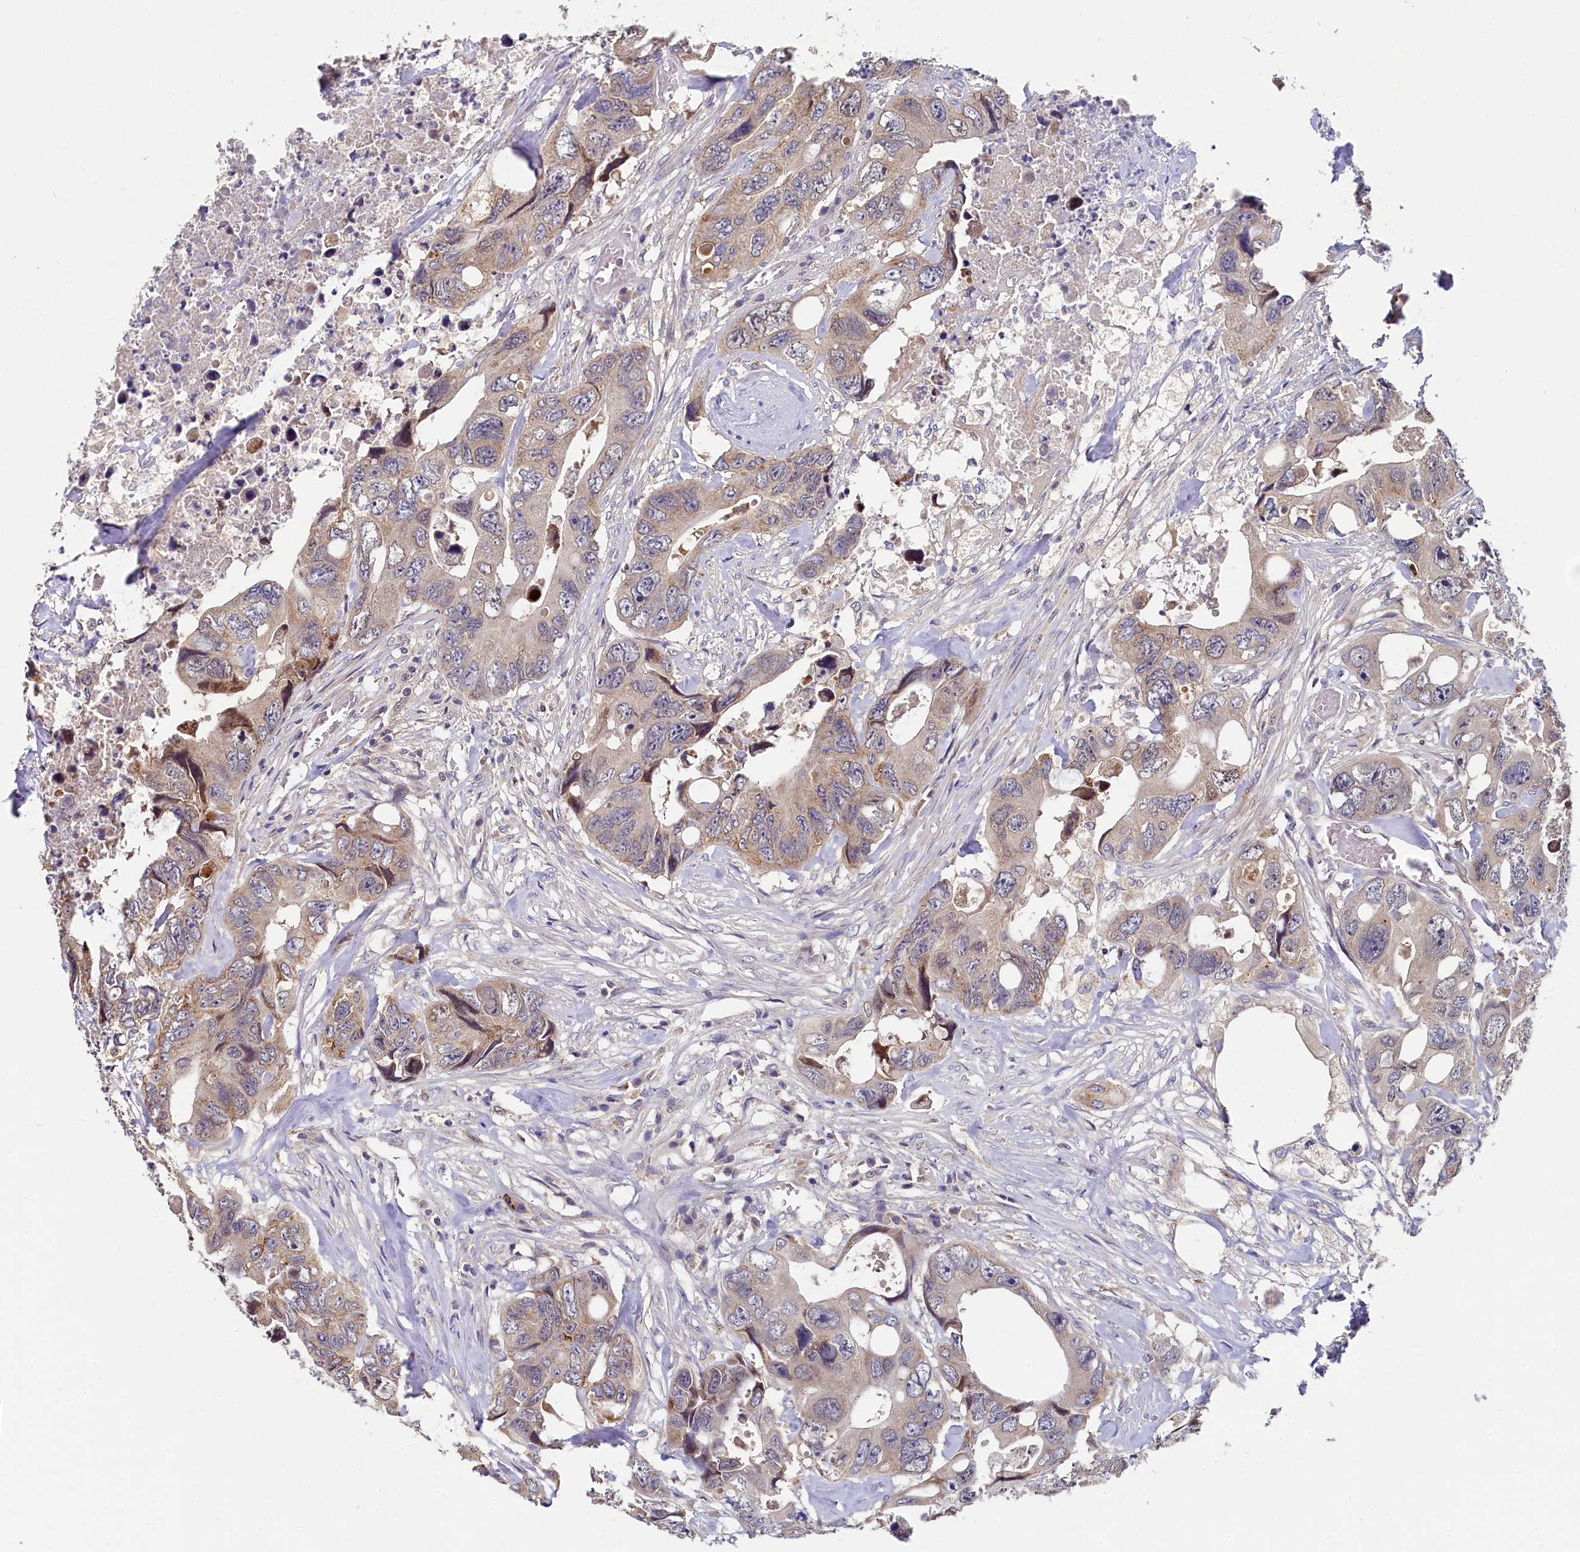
{"staining": {"intensity": "weak", "quantity": "25%-75%", "location": "cytoplasmic/membranous"}, "tissue": "colorectal cancer", "cell_type": "Tumor cells", "image_type": "cancer", "snomed": [{"axis": "morphology", "description": "Adenocarcinoma, NOS"}, {"axis": "topography", "description": "Rectum"}], "caption": "There is low levels of weak cytoplasmic/membranous expression in tumor cells of adenocarcinoma (colorectal), as demonstrated by immunohistochemical staining (brown color).", "gene": "SPINK9", "patient": {"sex": "male", "age": 57}}